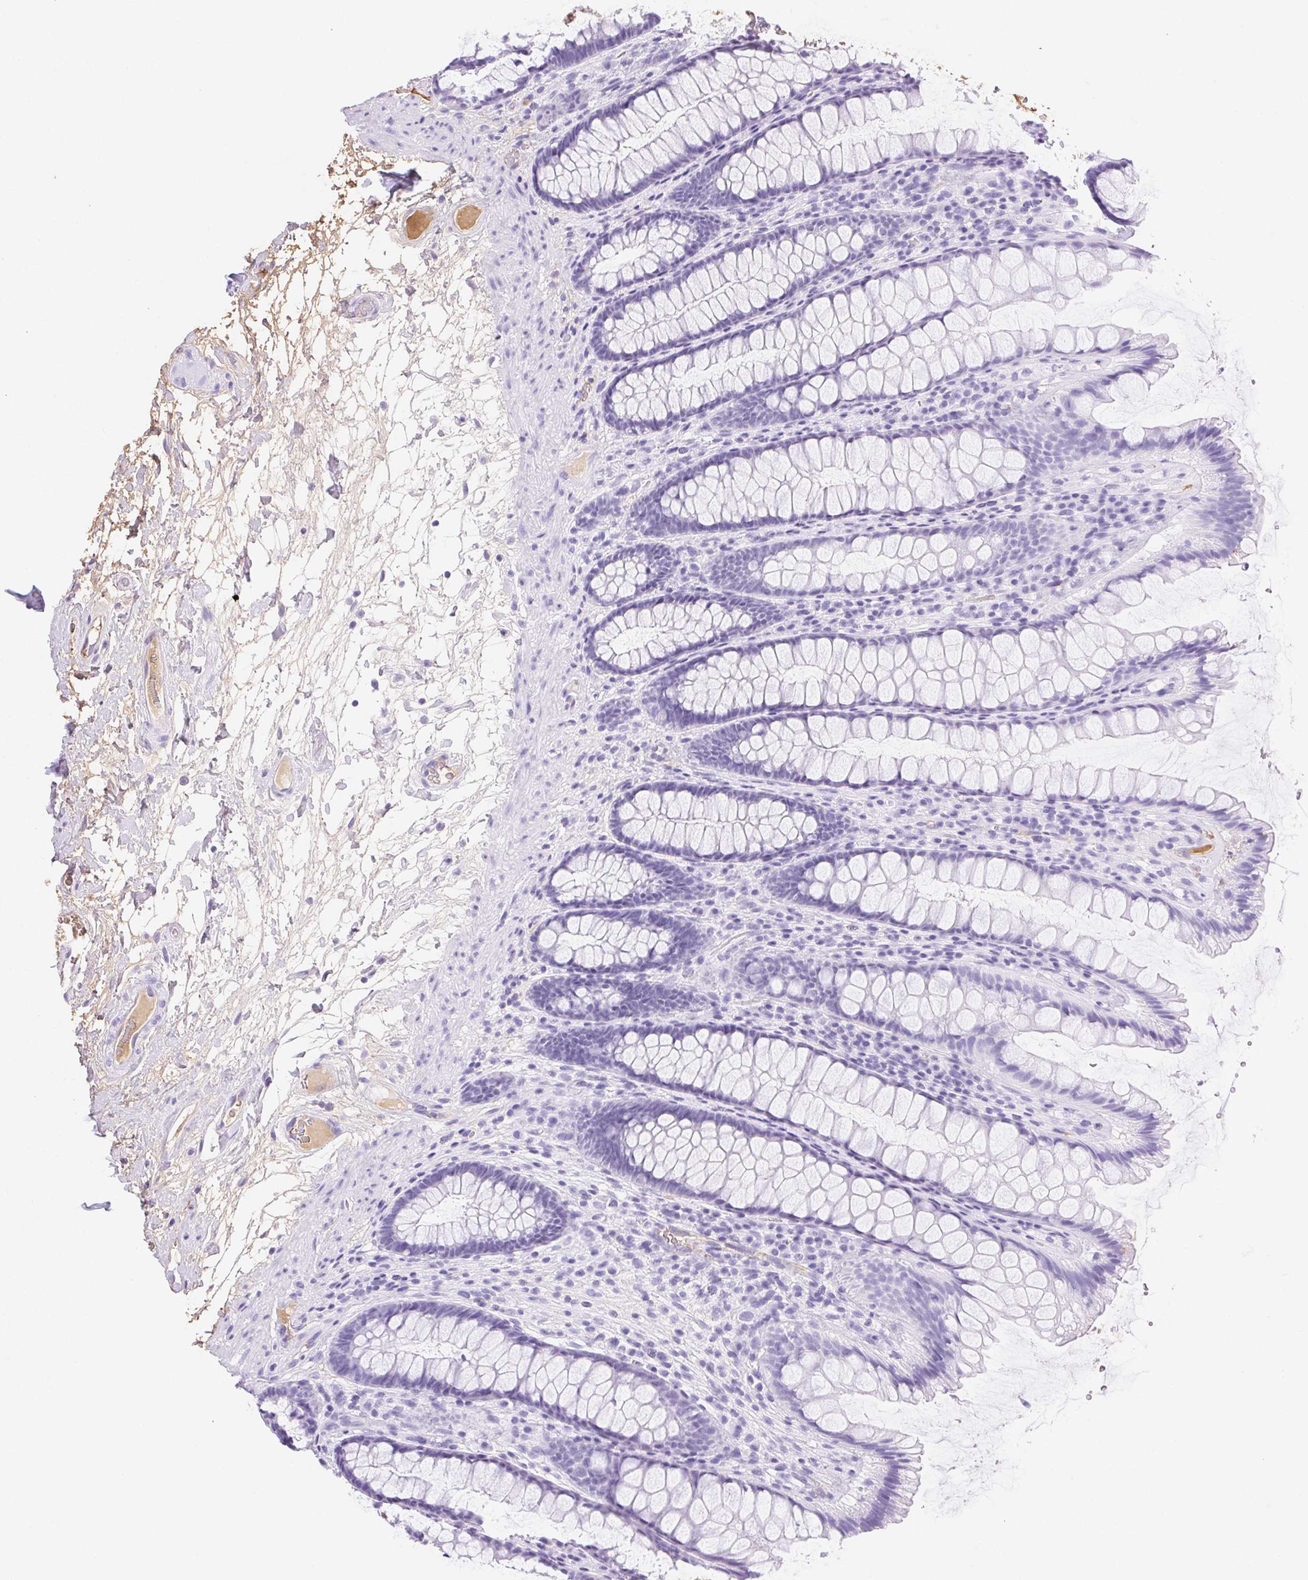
{"staining": {"intensity": "negative", "quantity": "none", "location": "none"}, "tissue": "rectum", "cell_type": "Glandular cells", "image_type": "normal", "snomed": [{"axis": "morphology", "description": "Normal tissue, NOS"}, {"axis": "topography", "description": "Rectum"}], "caption": "A histopathology image of rectum stained for a protein exhibits no brown staining in glandular cells.", "gene": "FGA", "patient": {"sex": "male", "age": 72}}